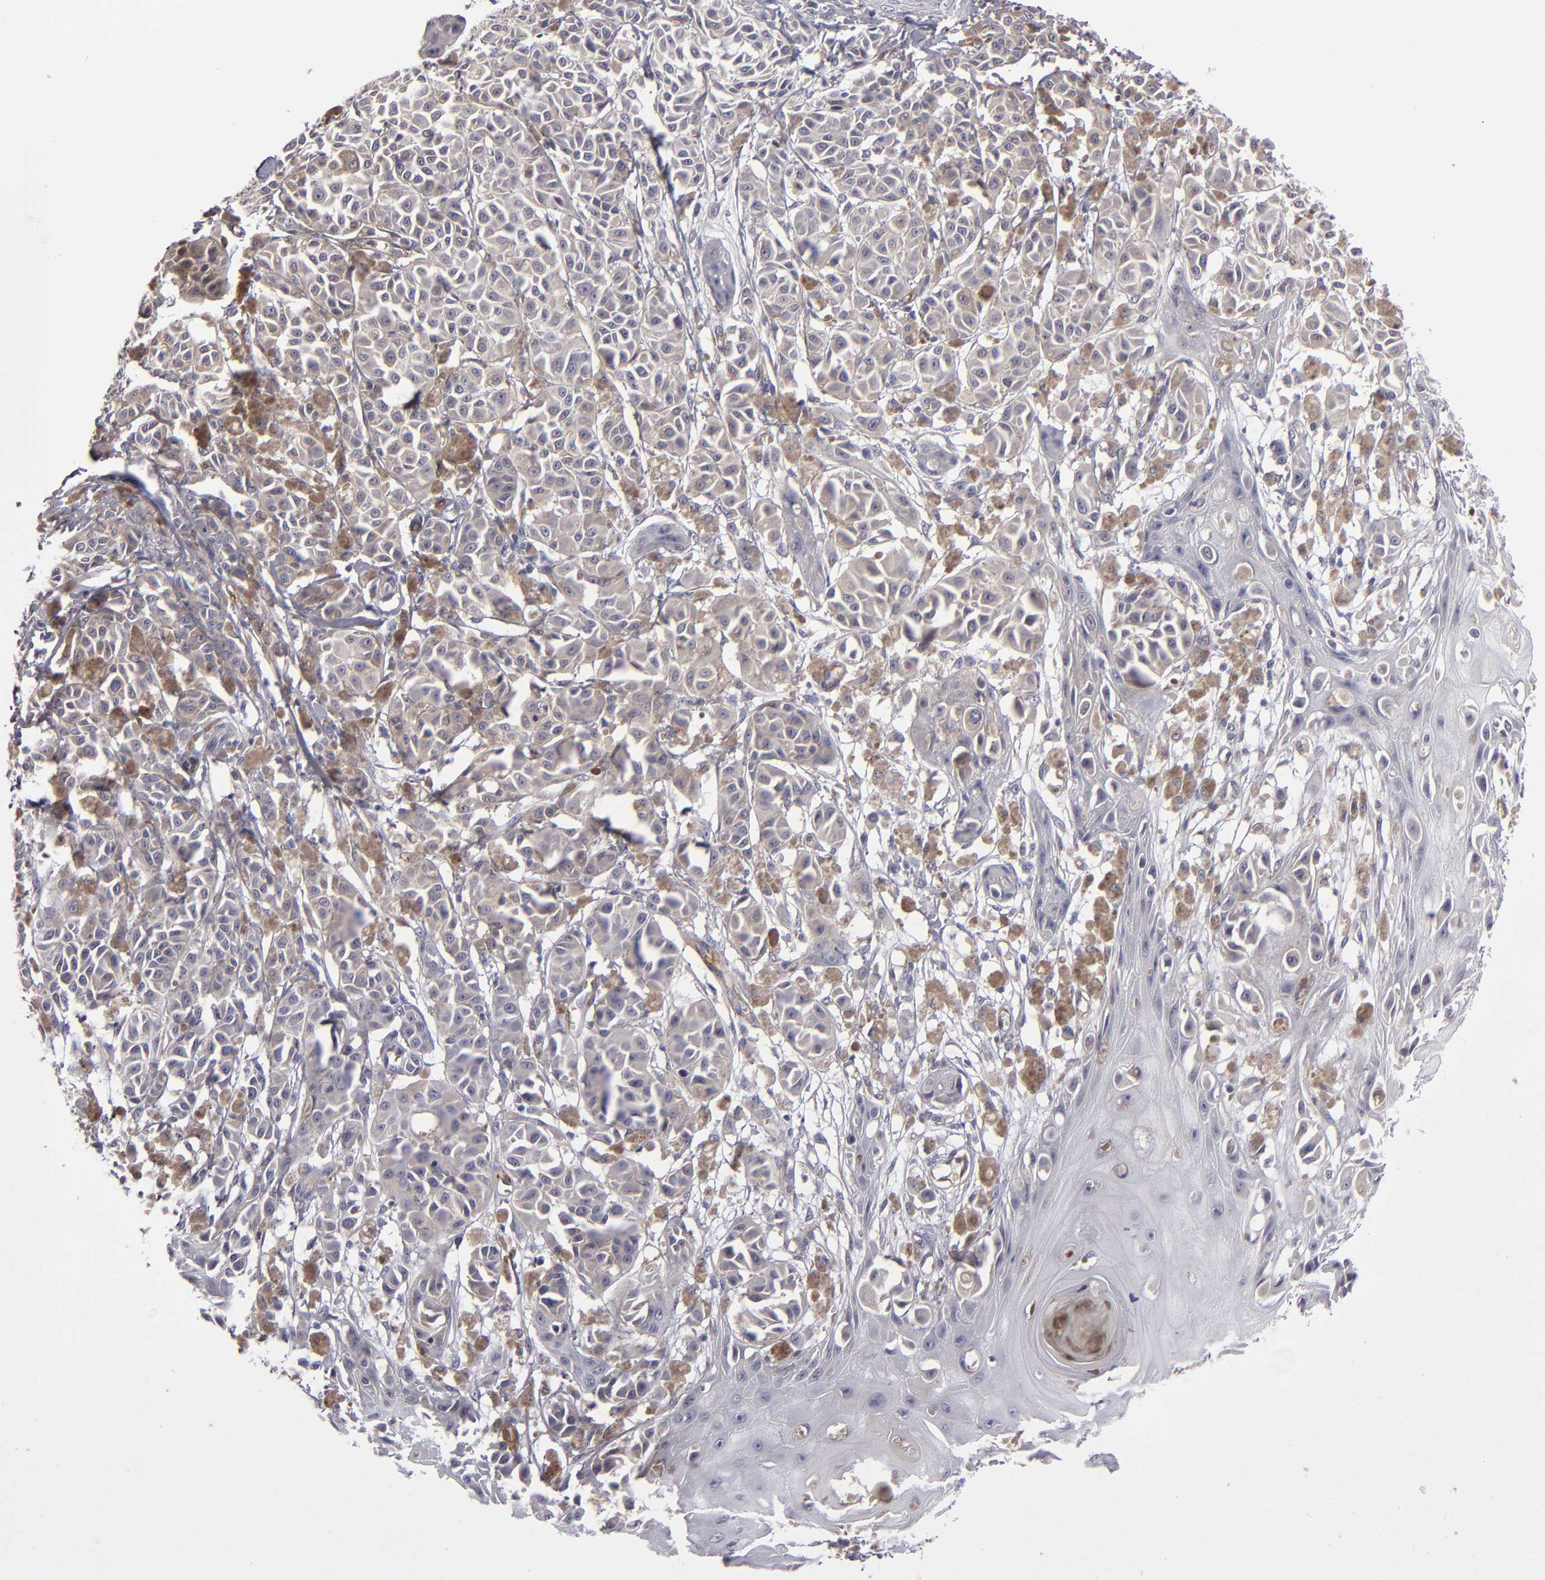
{"staining": {"intensity": "moderate", "quantity": "25%-75%", "location": "cytoplasmic/membranous"}, "tissue": "melanoma", "cell_type": "Tumor cells", "image_type": "cancer", "snomed": [{"axis": "morphology", "description": "Malignant melanoma, NOS"}, {"axis": "topography", "description": "Skin"}], "caption": "The photomicrograph displays immunohistochemical staining of malignant melanoma. There is moderate cytoplasmic/membranous expression is seen in about 25%-75% of tumor cells.", "gene": "ZNF175", "patient": {"sex": "male", "age": 76}}